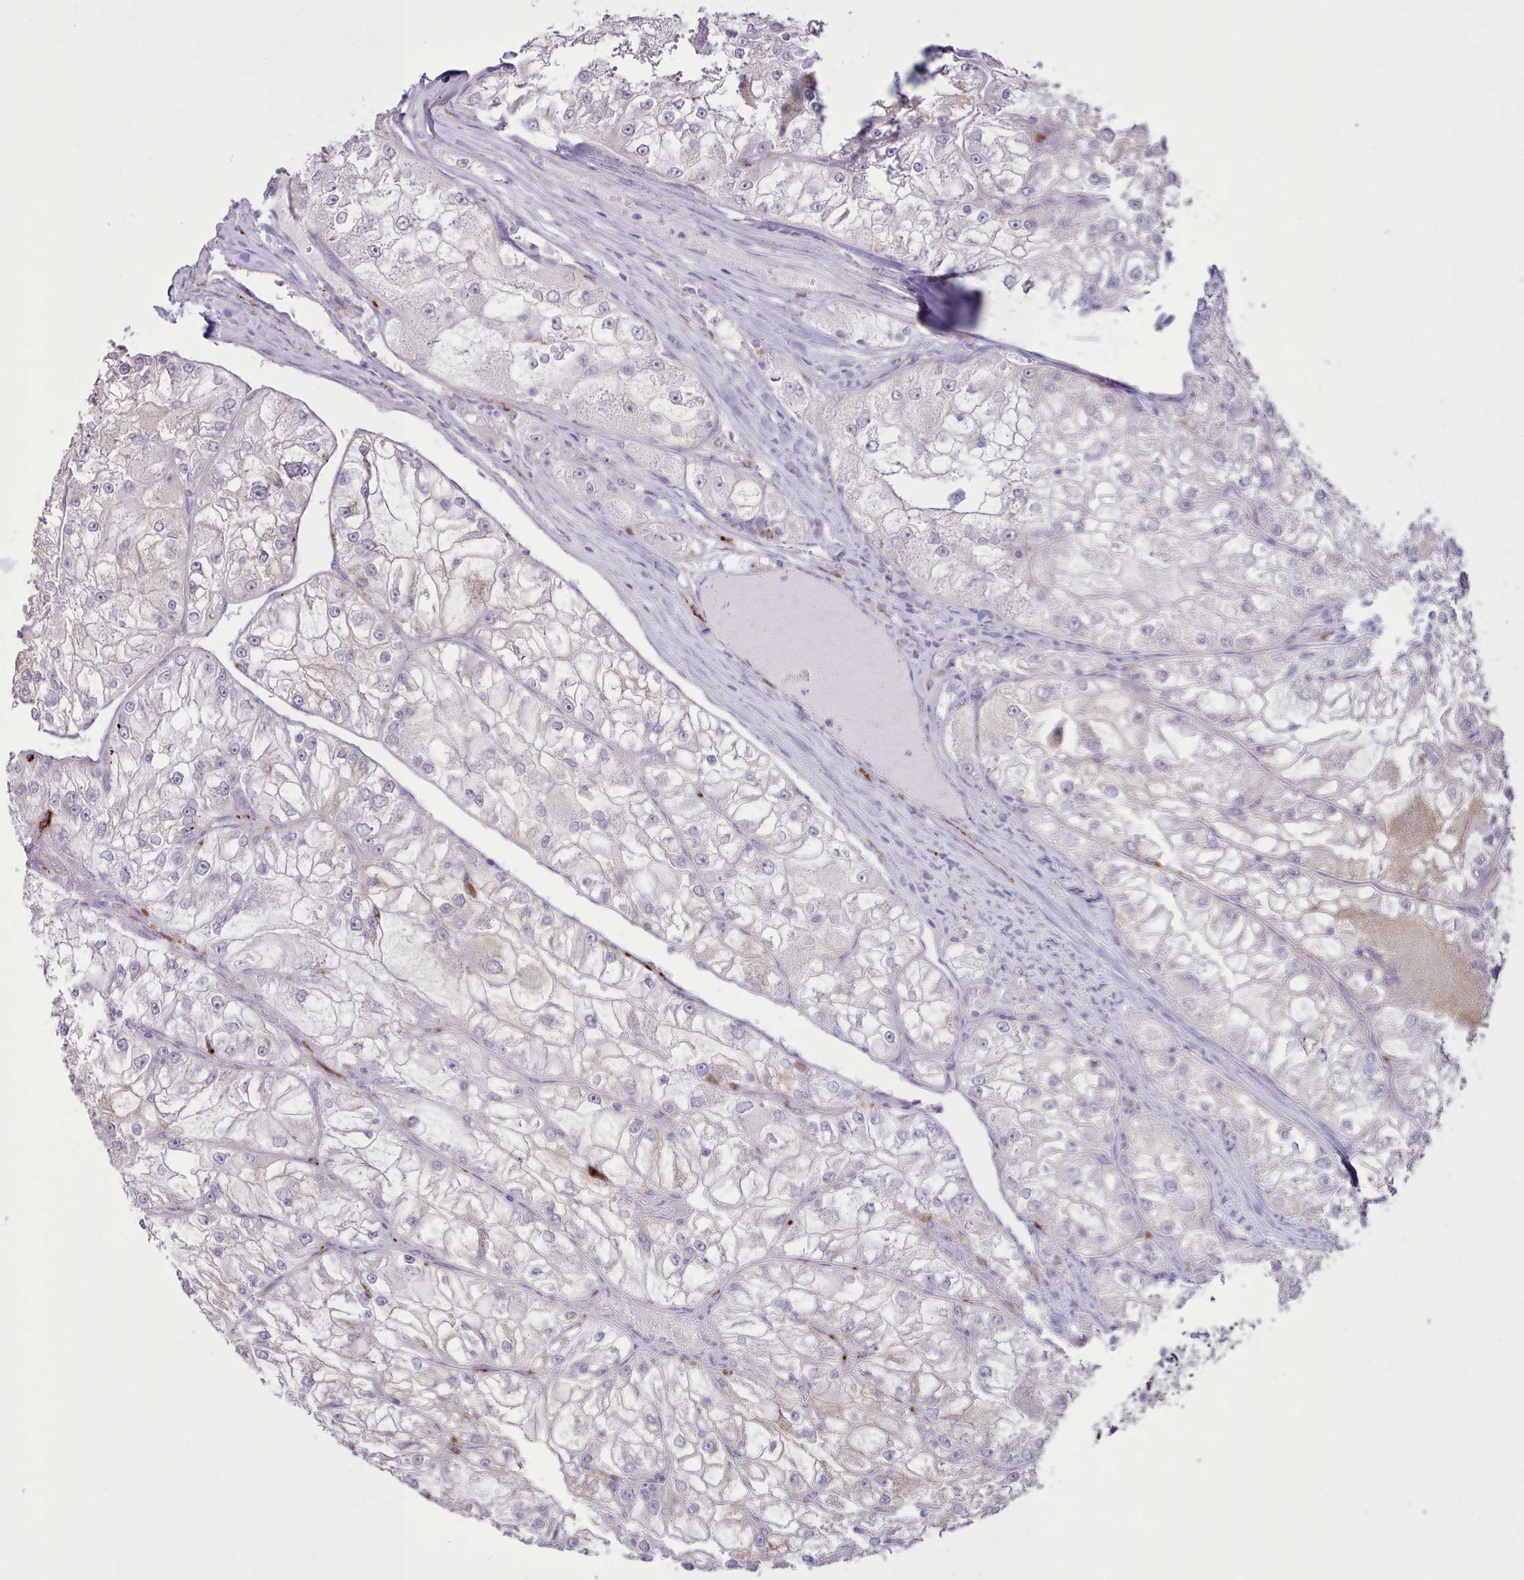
{"staining": {"intensity": "weak", "quantity": "<25%", "location": "cytoplasmic/membranous"}, "tissue": "renal cancer", "cell_type": "Tumor cells", "image_type": "cancer", "snomed": [{"axis": "morphology", "description": "Adenocarcinoma, NOS"}, {"axis": "topography", "description": "Kidney"}], "caption": "IHC micrograph of renal cancer stained for a protein (brown), which exhibits no expression in tumor cells.", "gene": "SRD5A1", "patient": {"sex": "female", "age": 72}}